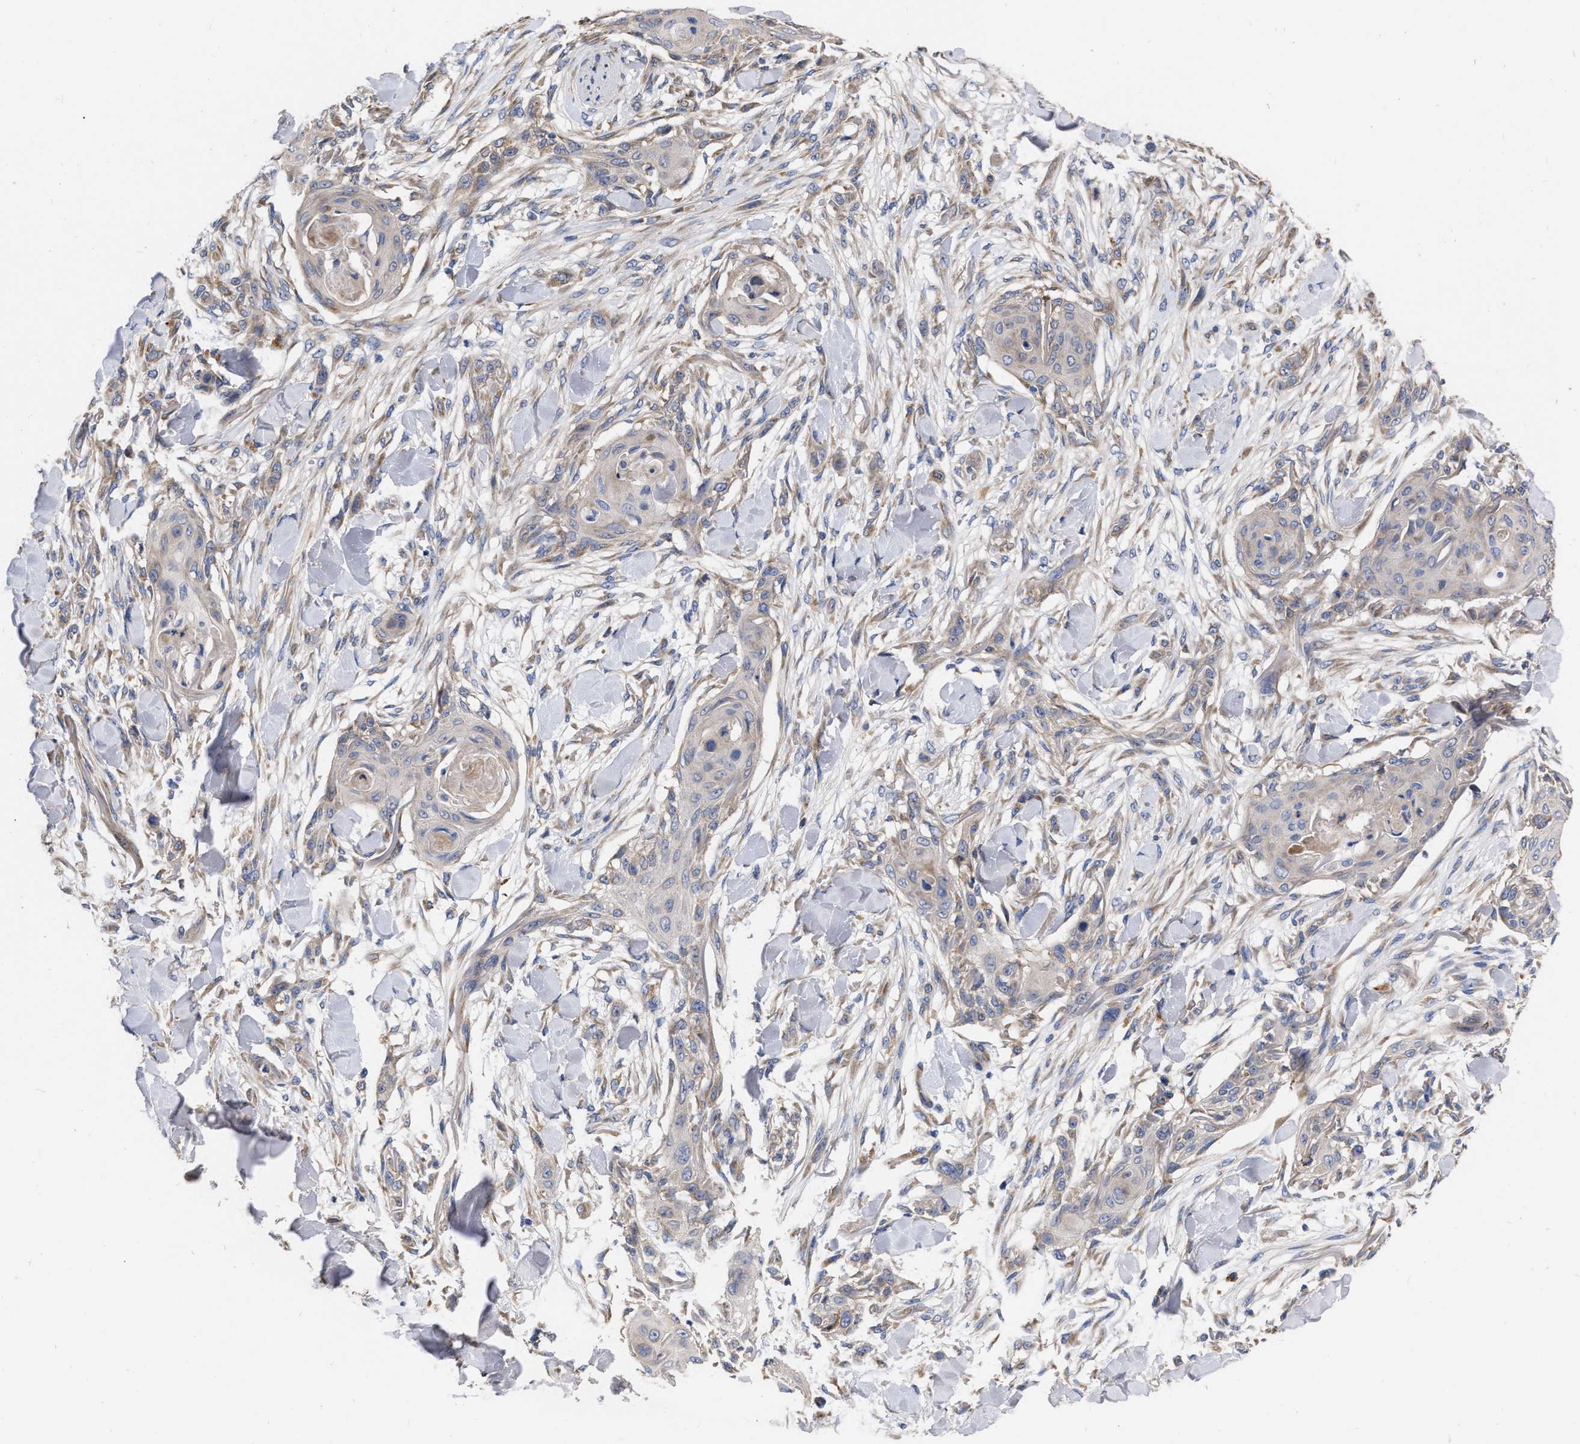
{"staining": {"intensity": "negative", "quantity": "none", "location": "none"}, "tissue": "skin cancer", "cell_type": "Tumor cells", "image_type": "cancer", "snomed": [{"axis": "morphology", "description": "Squamous cell carcinoma, NOS"}, {"axis": "topography", "description": "Skin"}], "caption": "Micrograph shows no protein positivity in tumor cells of skin cancer (squamous cell carcinoma) tissue.", "gene": "MLST8", "patient": {"sex": "female", "age": 59}}